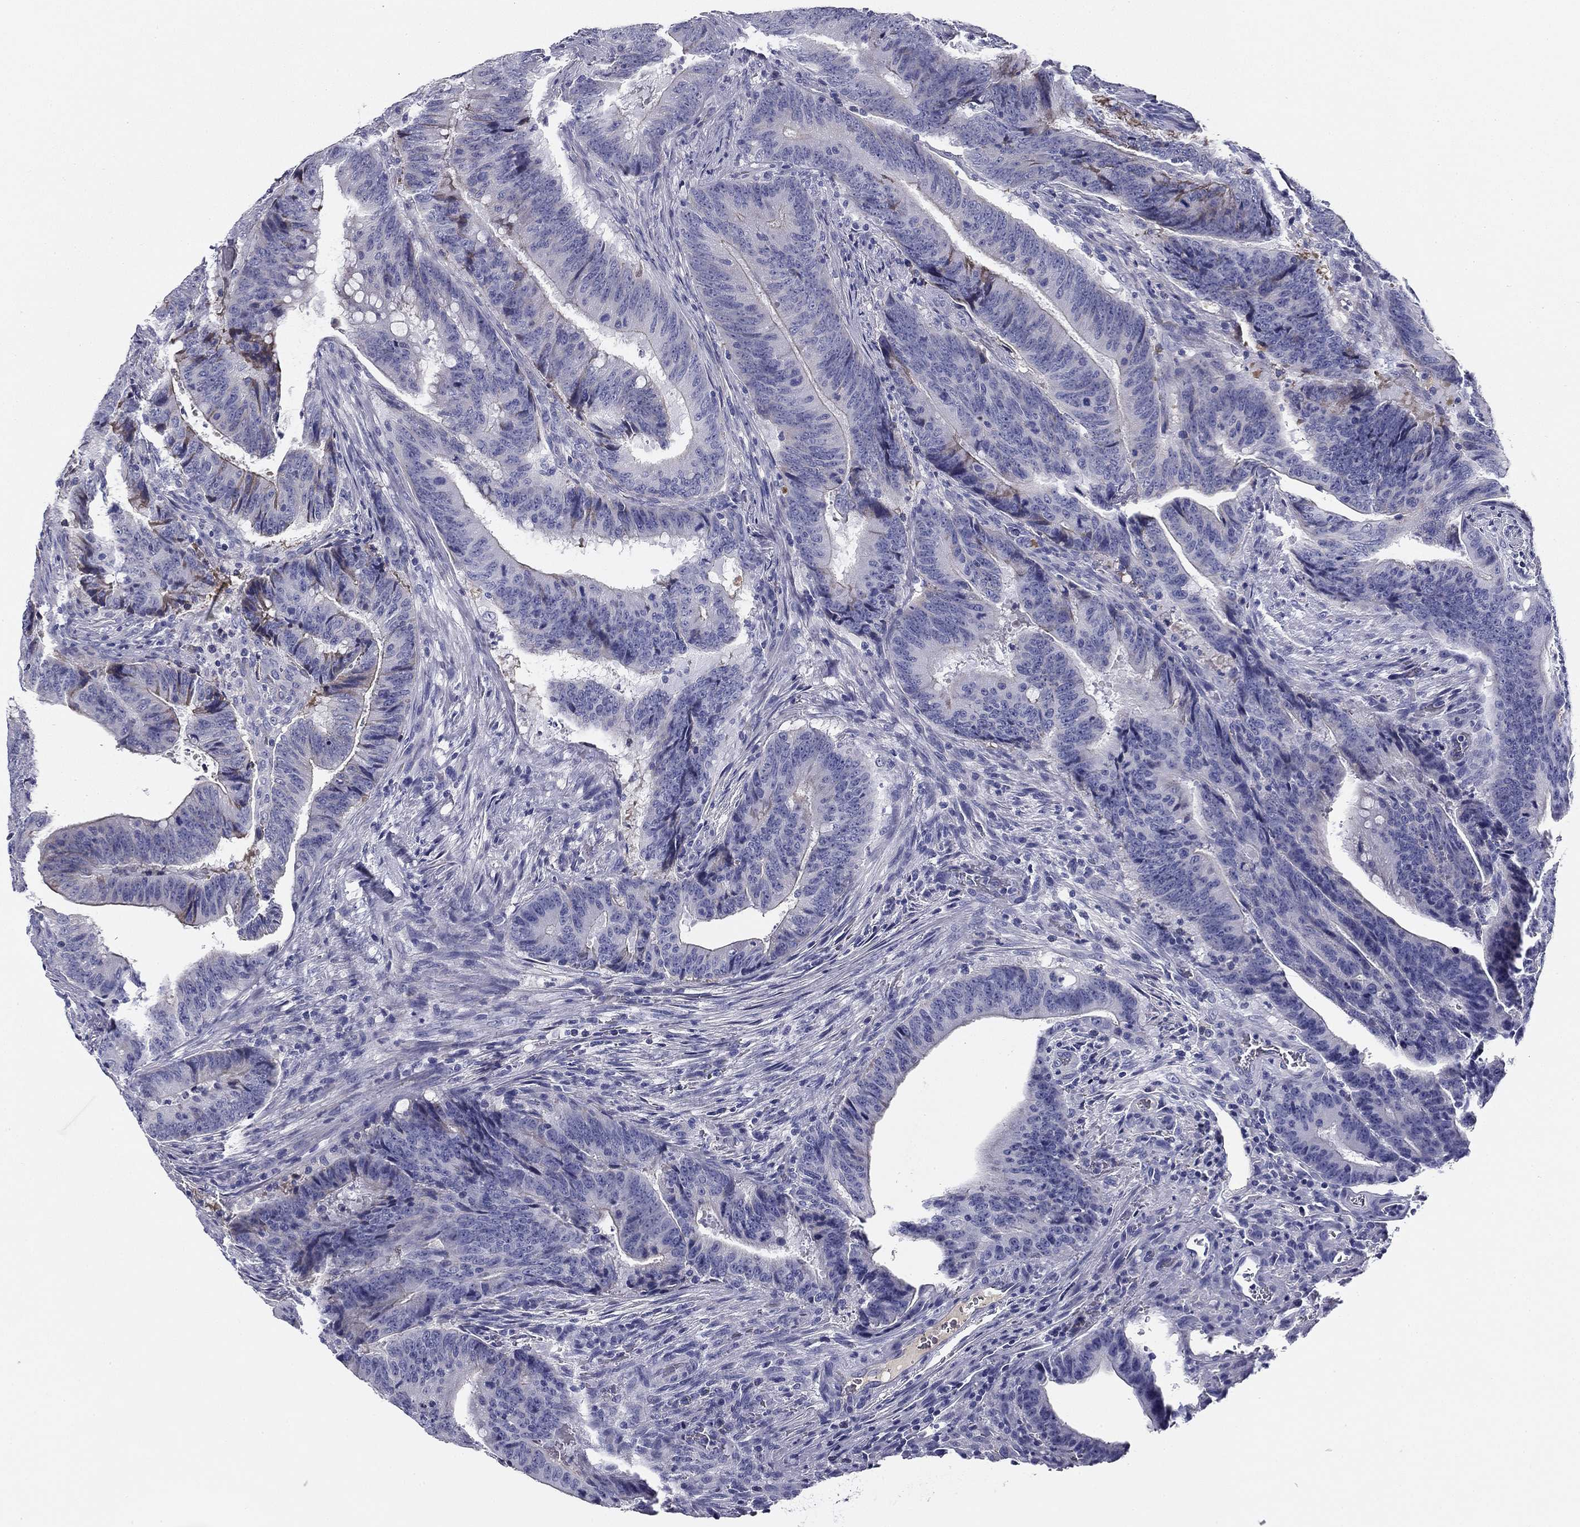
{"staining": {"intensity": "negative", "quantity": "none", "location": "none"}, "tissue": "colorectal cancer", "cell_type": "Tumor cells", "image_type": "cancer", "snomed": [{"axis": "morphology", "description": "Adenocarcinoma, NOS"}, {"axis": "topography", "description": "Colon"}], "caption": "This is an immunohistochemistry histopathology image of human adenocarcinoma (colorectal). There is no expression in tumor cells.", "gene": "CPLX4", "patient": {"sex": "female", "age": 87}}